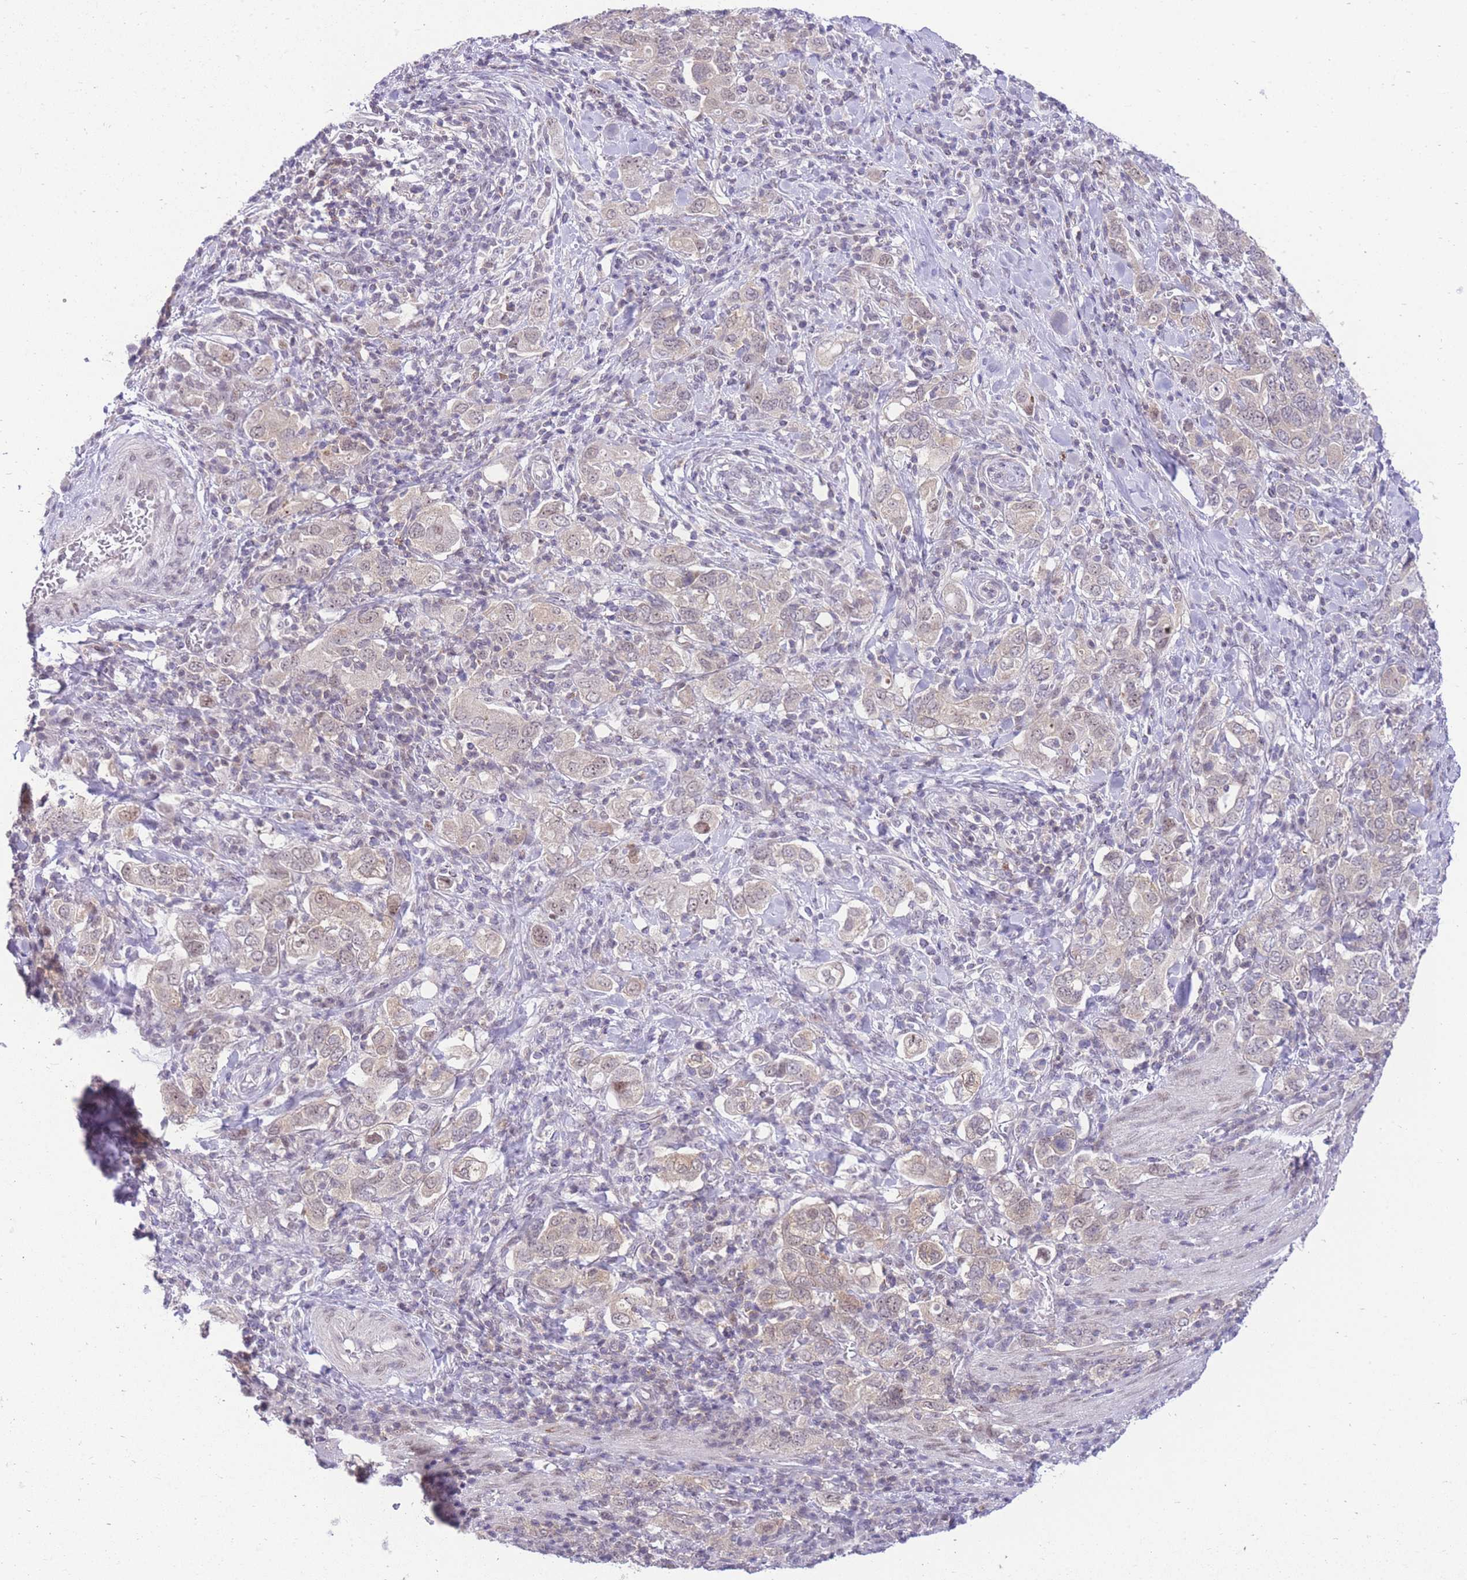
{"staining": {"intensity": "negative", "quantity": "none", "location": "none"}, "tissue": "stomach cancer", "cell_type": "Tumor cells", "image_type": "cancer", "snomed": [{"axis": "morphology", "description": "Adenocarcinoma, NOS"}, {"axis": "topography", "description": "Stomach, upper"}, {"axis": "topography", "description": "Stomach"}], "caption": "Stomach cancer was stained to show a protein in brown. There is no significant staining in tumor cells.", "gene": "STK39", "patient": {"sex": "male", "age": 62}}